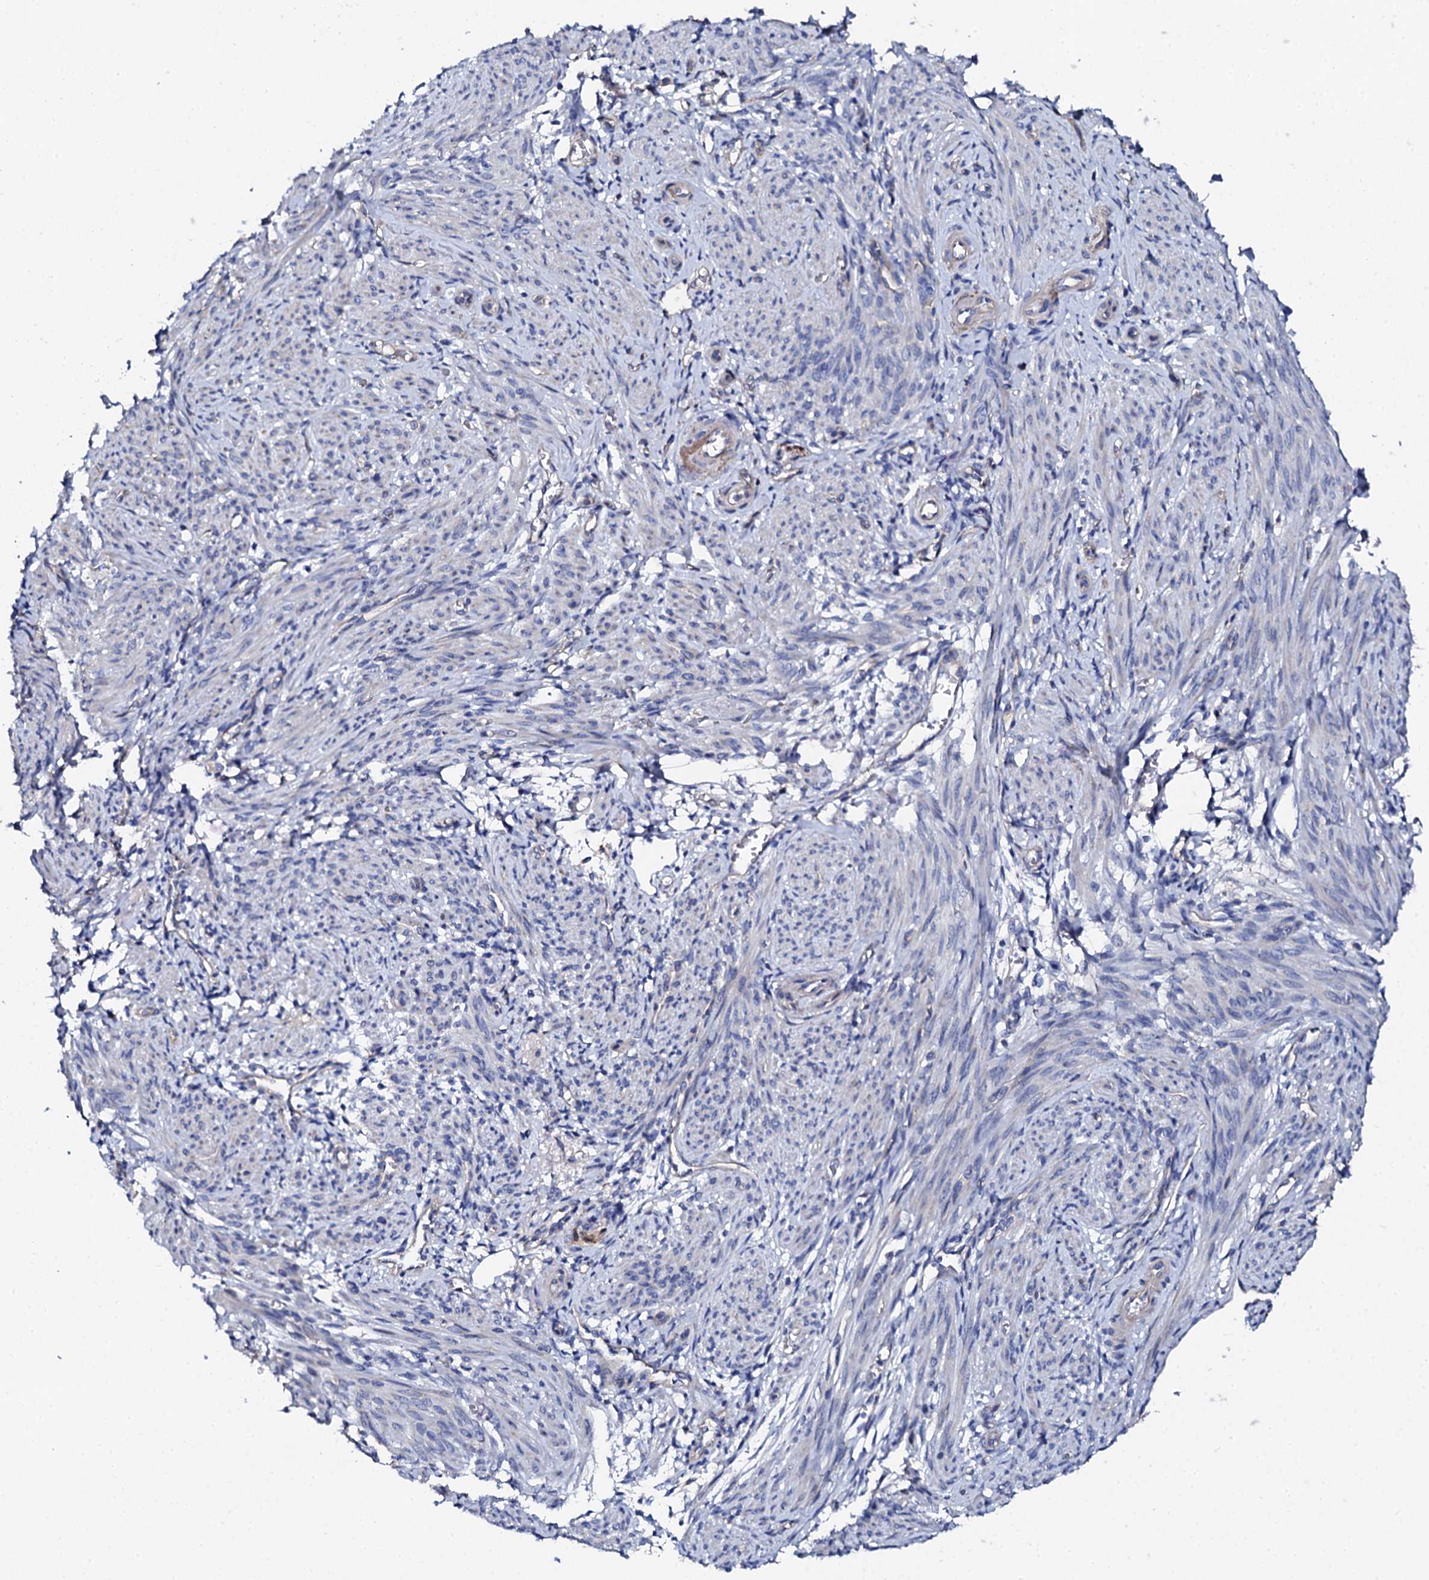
{"staining": {"intensity": "negative", "quantity": "none", "location": "none"}, "tissue": "smooth muscle", "cell_type": "Smooth muscle cells", "image_type": "normal", "snomed": [{"axis": "morphology", "description": "Normal tissue, NOS"}, {"axis": "topography", "description": "Smooth muscle"}], "caption": "Immunohistochemical staining of unremarkable smooth muscle exhibits no significant positivity in smooth muscle cells.", "gene": "KLHL32", "patient": {"sex": "female", "age": 39}}